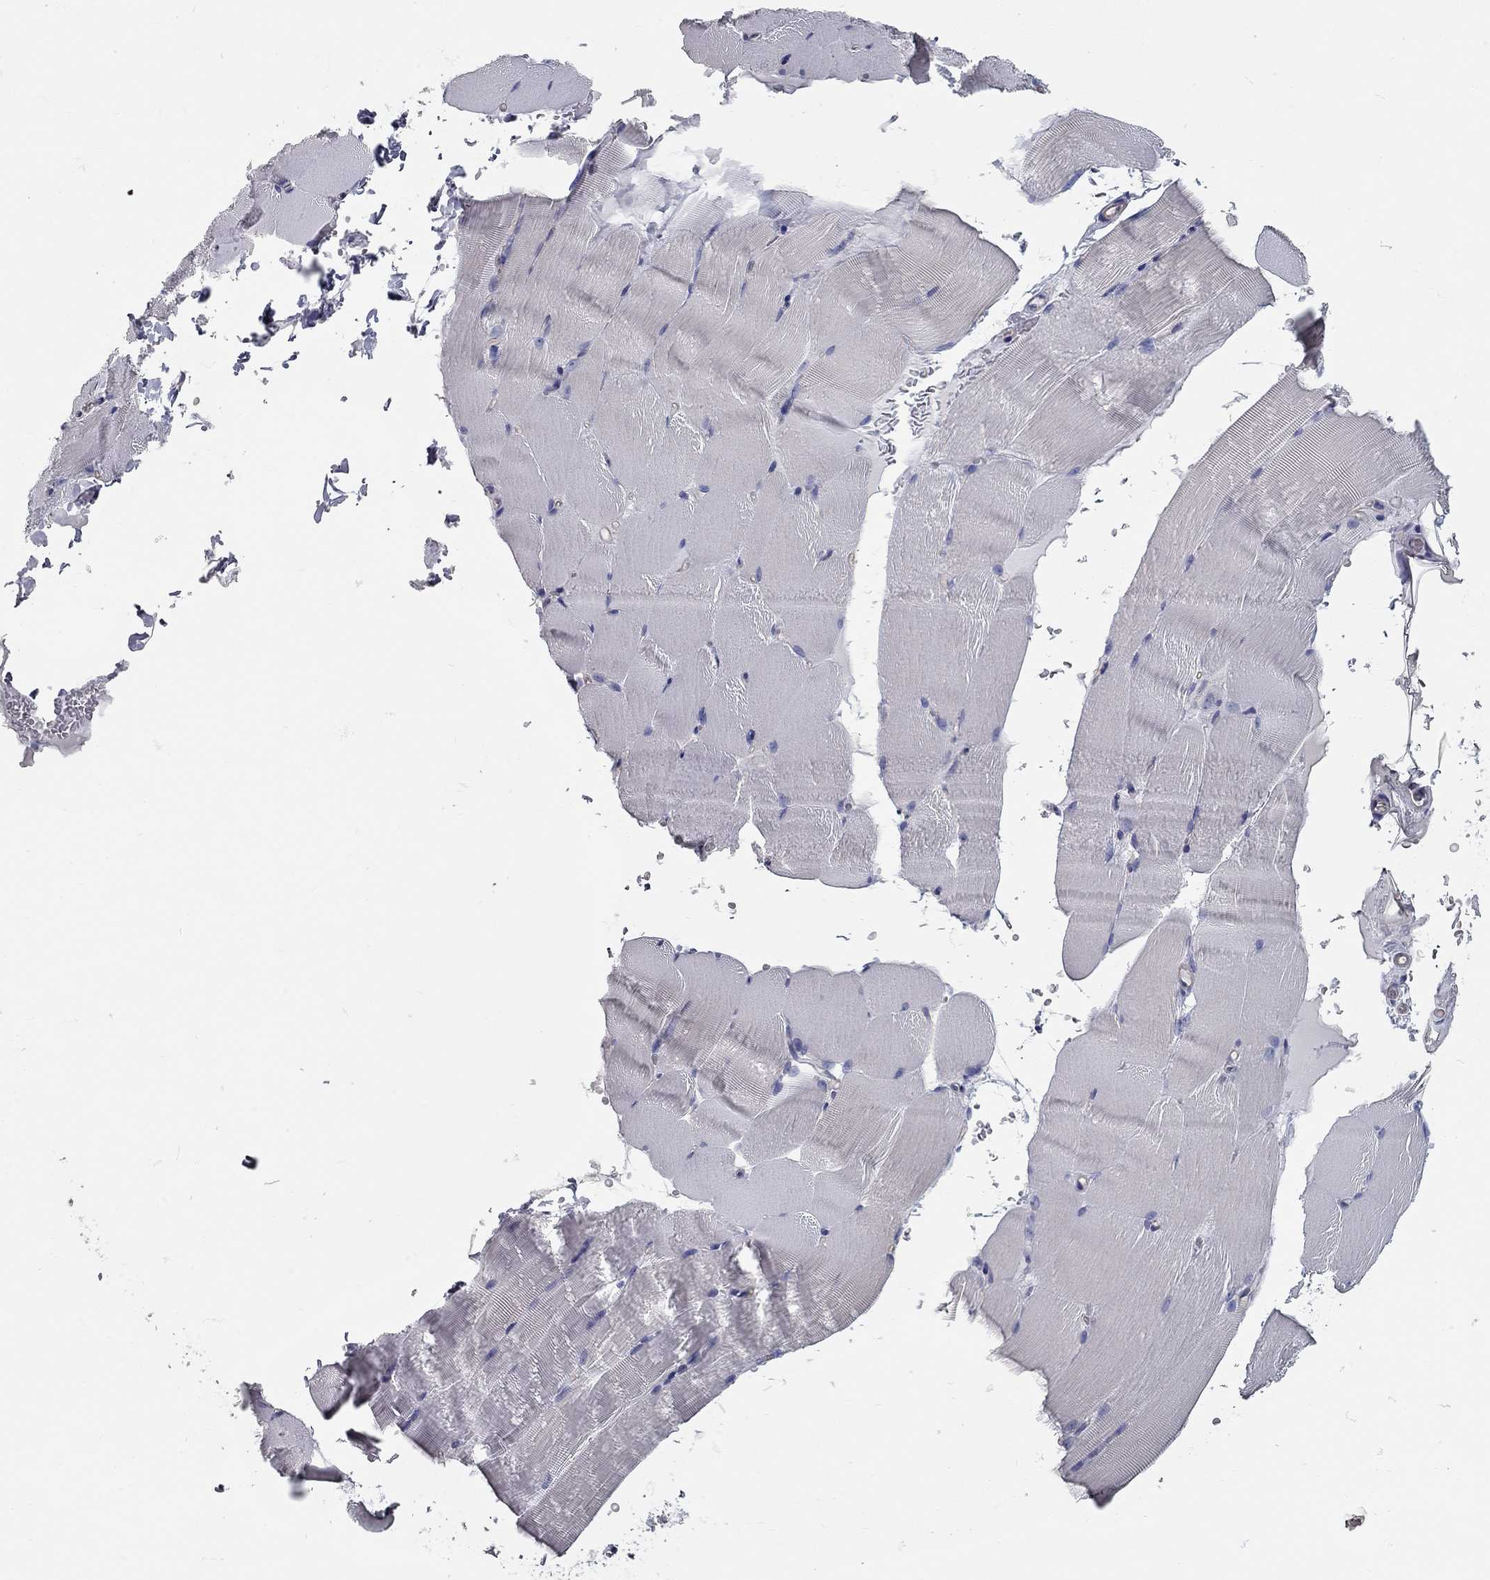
{"staining": {"intensity": "negative", "quantity": "none", "location": "none"}, "tissue": "skeletal muscle", "cell_type": "Myocytes", "image_type": "normal", "snomed": [{"axis": "morphology", "description": "Normal tissue, NOS"}, {"axis": "topography", "description": "Skeletal muscle"}], "caption": "DAB (3,3'-diaminobenzidine) immunohistochemical staining of normal skeletal muscle exhibits no significant positivity in myocytes.", "gene": "XAGE2", "patient": {"sex": "female", "age": 37}}